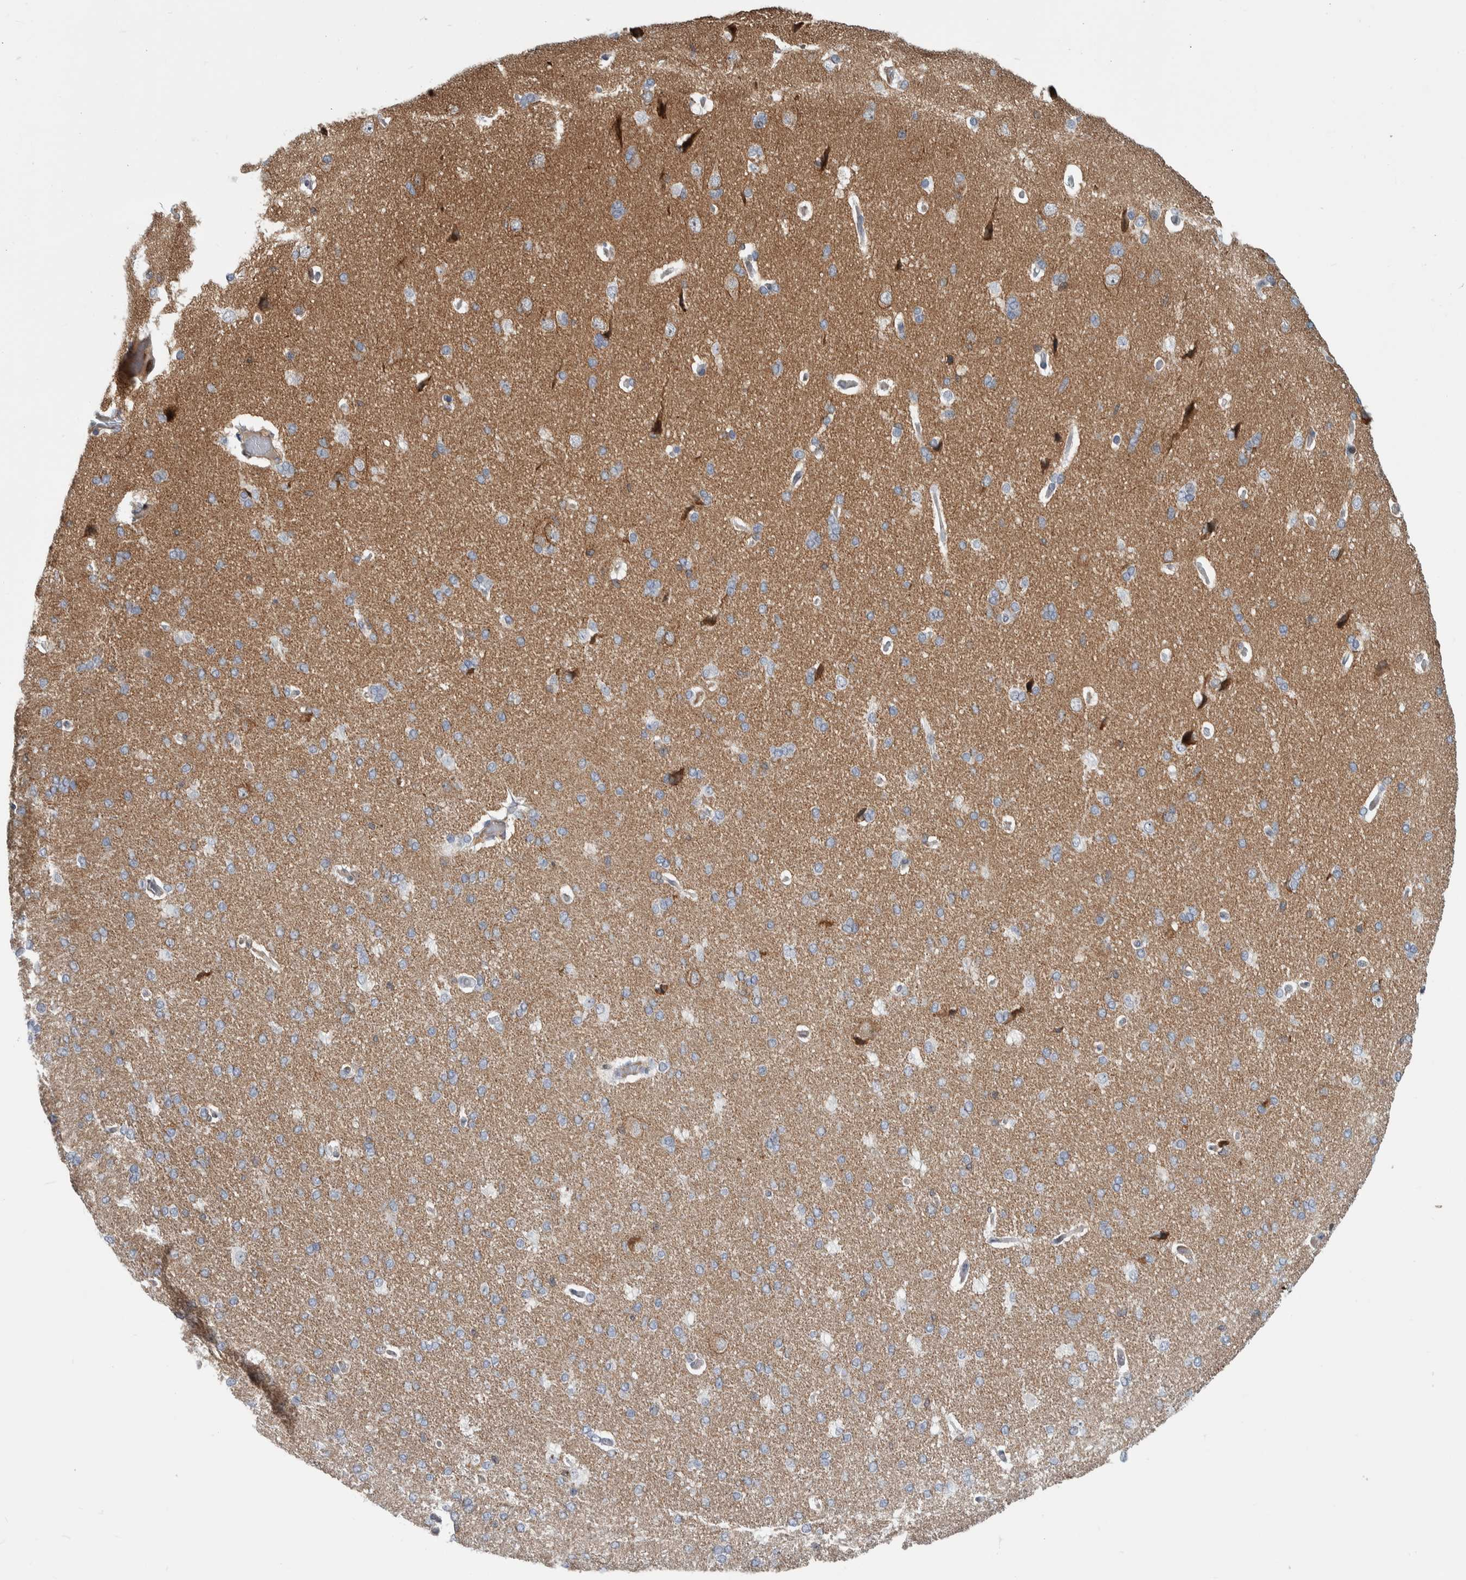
{"staining": {"intensity": "weak", "quantity": "25%-75%", "location": "cytoplasmic/membranous"}, "tissue": "cerebral cortex", "cell_type": "Endothelial cells", "image_type": "normal", "snomed": [{"axis": "morphology", "description": "Normal tissue, NOS"}, {"axis": "topography", "description": "Cerebral cortex"}], "caption": "A high-resolution photomicrograph shows immunohistochemistry staining of benign cerebral cortex, which displays weak cytoplasmic/membranous expression in about 25%-75% of endothelial cells. (Stains: DAB in brown, nuclei in blue, Microscopy: brightfield microscopy at high magnification).", "gene": "MSL1", "patient": {"sex": "male", "age": 62}}